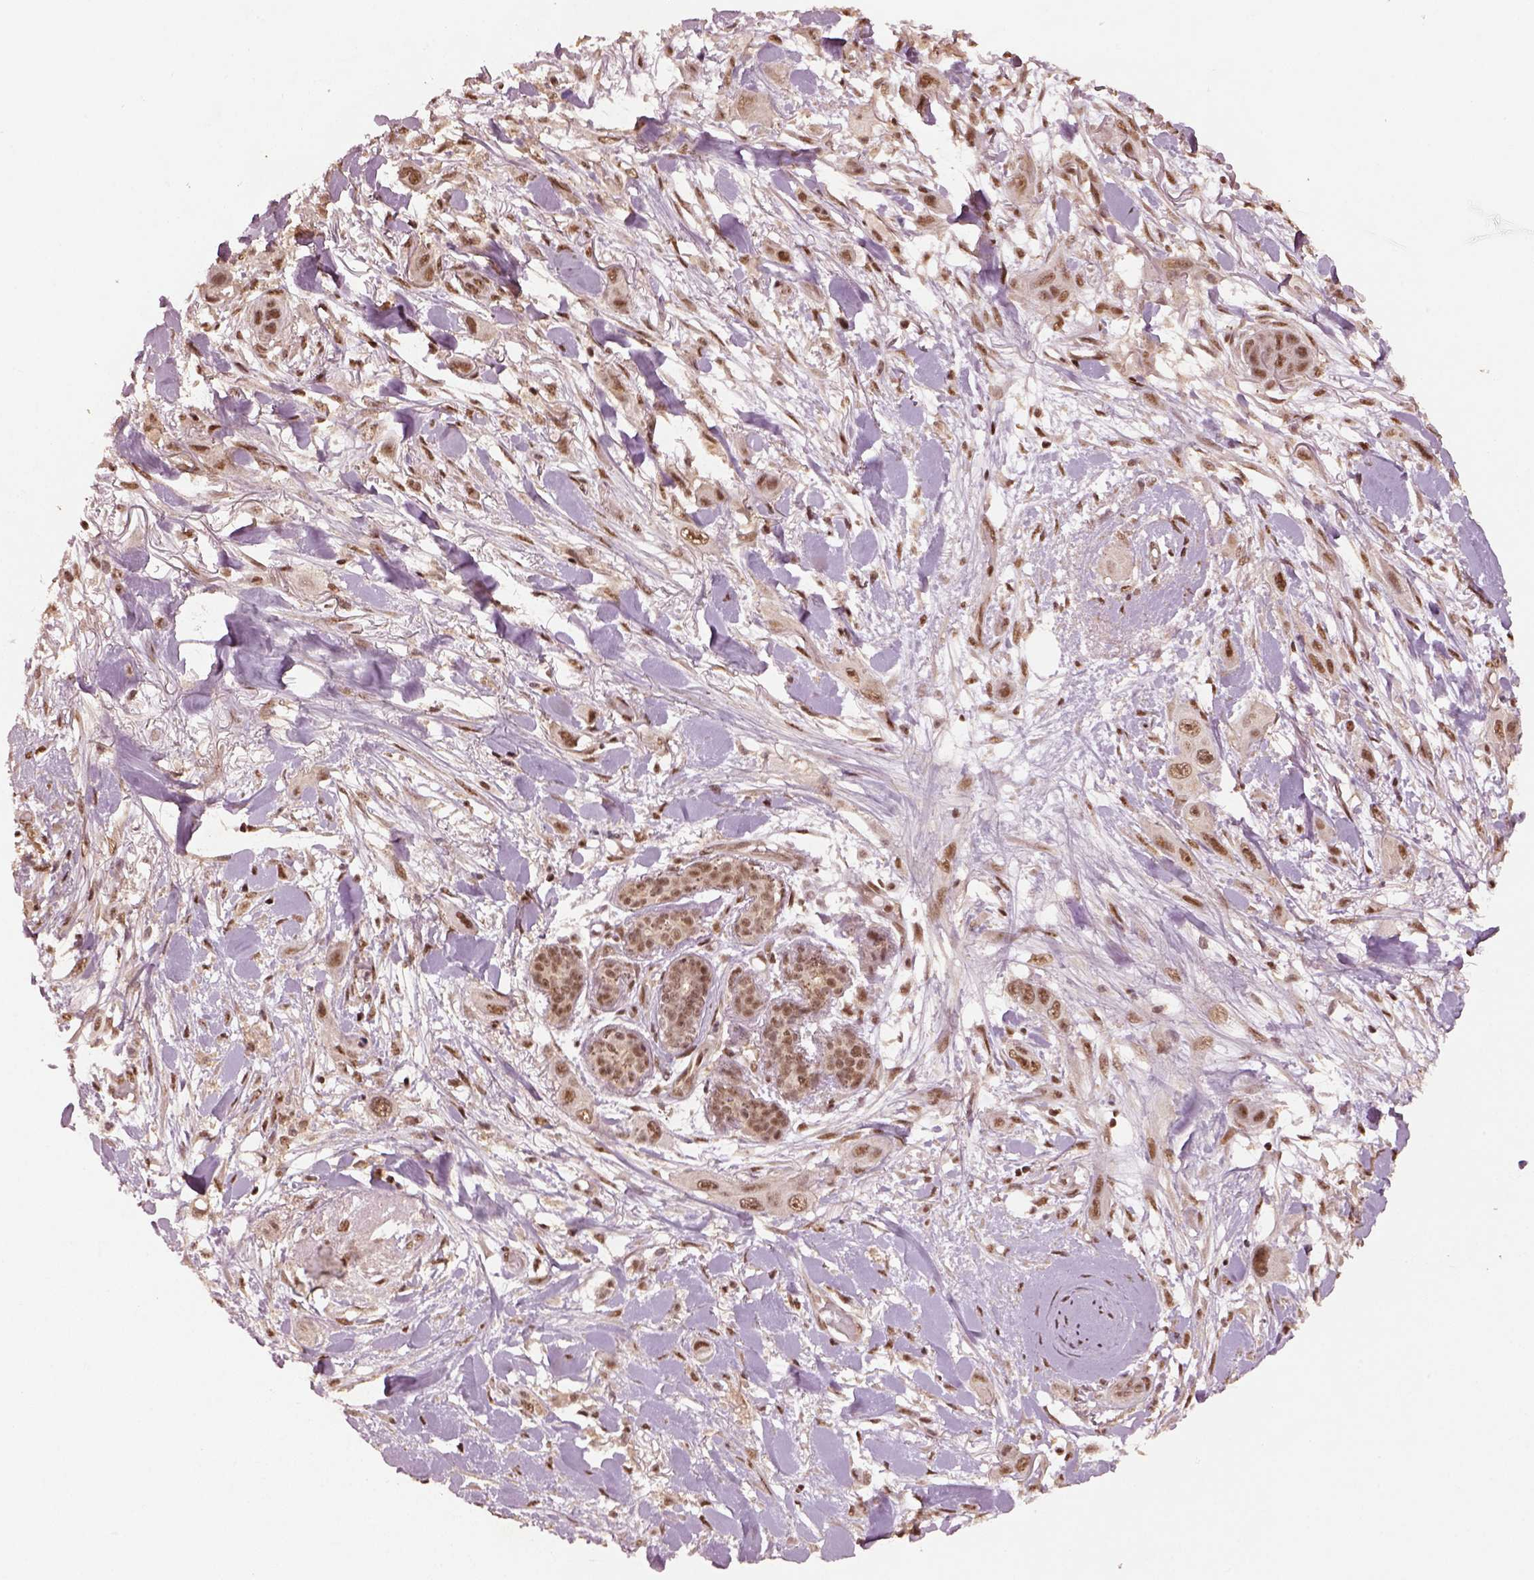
{"staining": {"intensity": "moderate", "quantity": ">75%", "location": "nuclear"}, "tissue": "skin cancer", "cell_type": "Tumor cells", "image_type": "cancer", "snomed": [{"axis": "morphology", "description": "Squamous cell carcinoma, NOS"}, {"axis": "topography", "description": "Skin"}], "caption": "Immunohistochemistry photomicrograph of skin cancer stained for a protein (brown), which demonstrates medium levels of moderate nuclear positivity in approximately >75% of tumor cells.", "gene": "BRD9", "patient": {"sex": "male", "age": 79}}